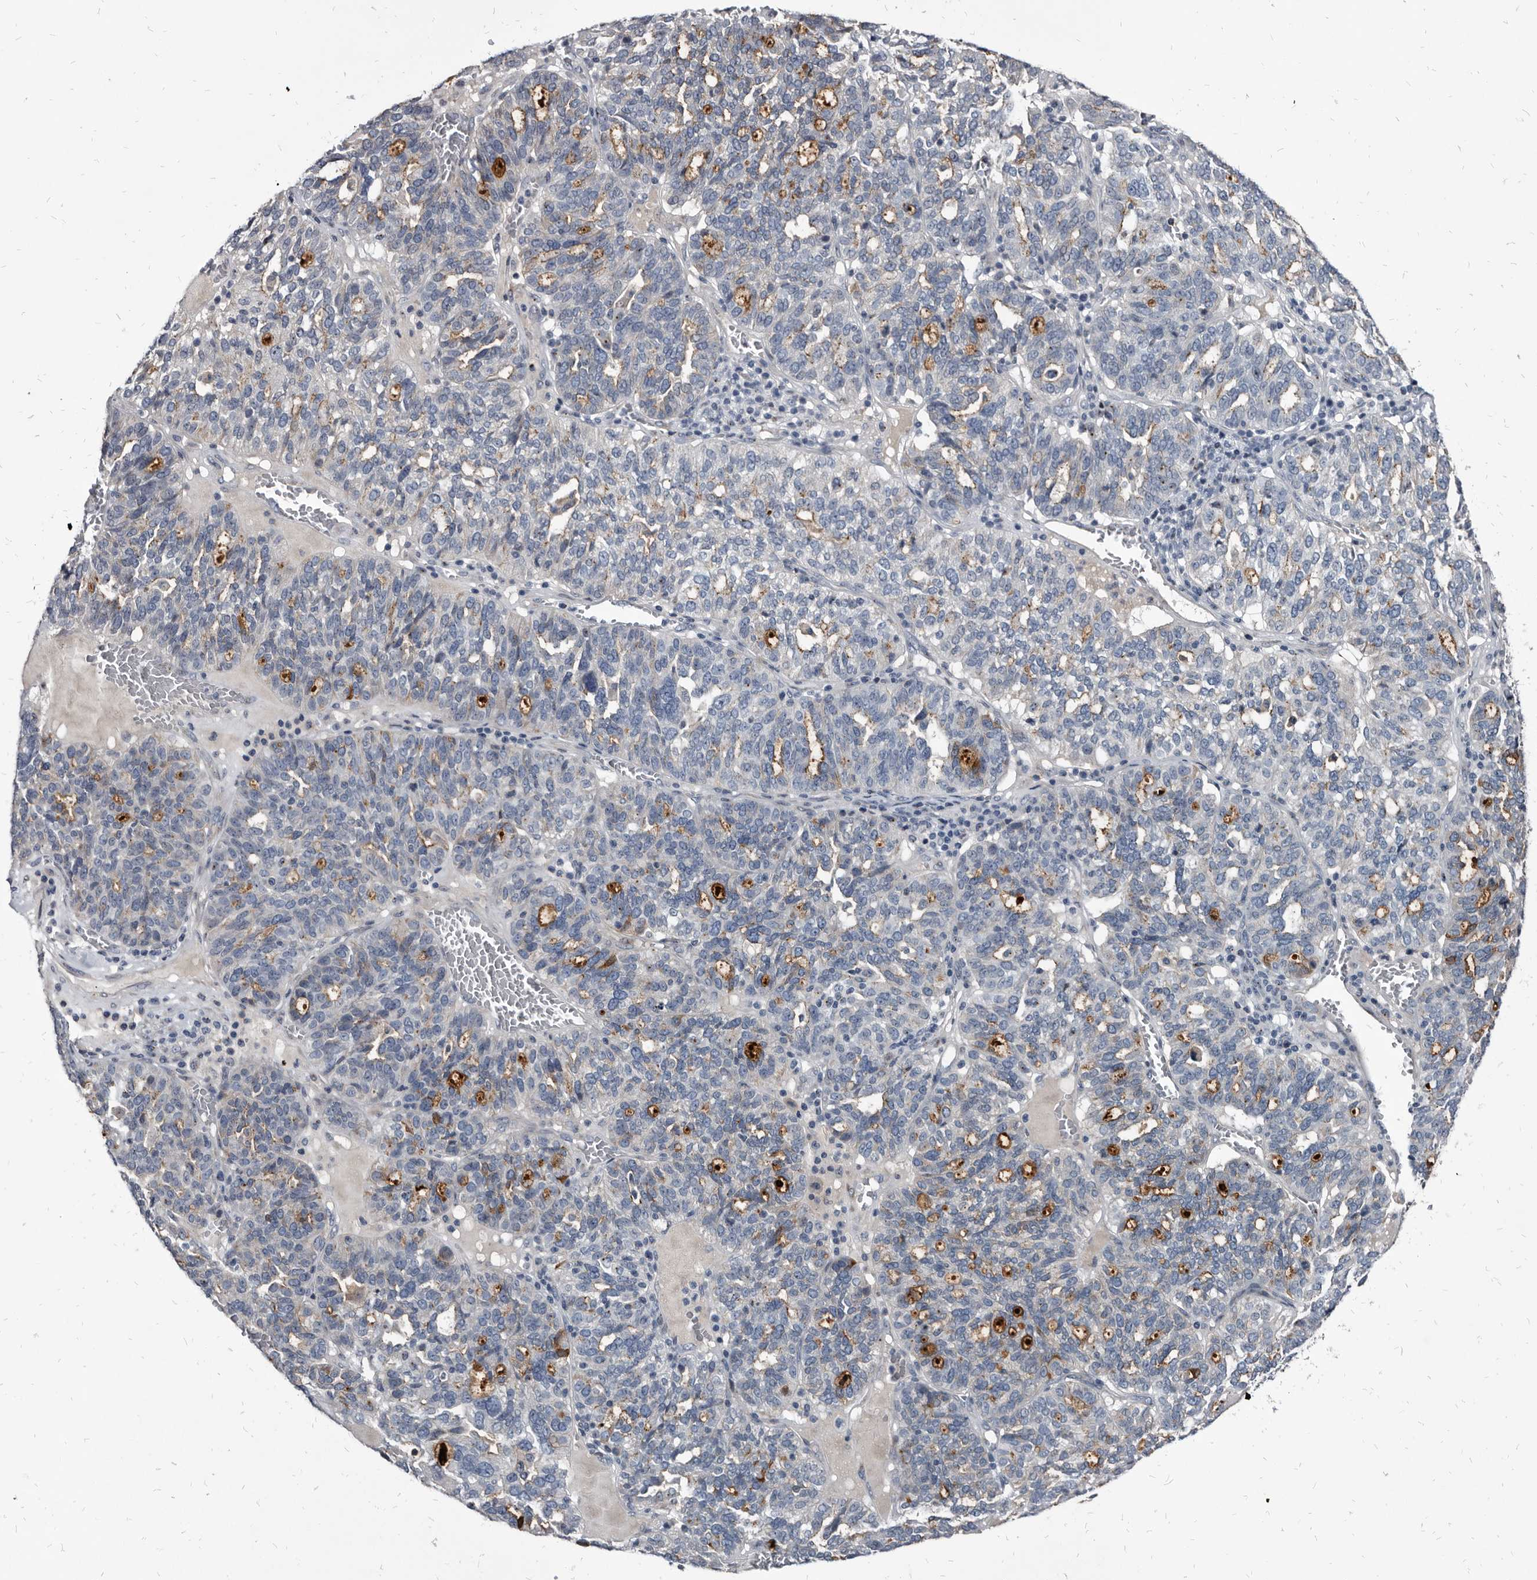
{"staining": {"intensity": "moderate", "quantity": "<25%", "location": "cytoplasmic/membranous"}, "tissue": "ovarian cancer", "cell_type": "Tumor cells", "image_type": "cancer", "snomed": [{"axis": "morphology", "description": "Cystadenocarcinoma, serous, NOS"}, {"axis": "topography", "description": "Ovary"}], "caption": "Tumor cells show moderate cytoplasmic/membranous expression in approximately <25% of cells in ovarian serous cystadenocarcinoma.", "gene": "PRSS8", "patient": {"sex": "female", "age": 59}}